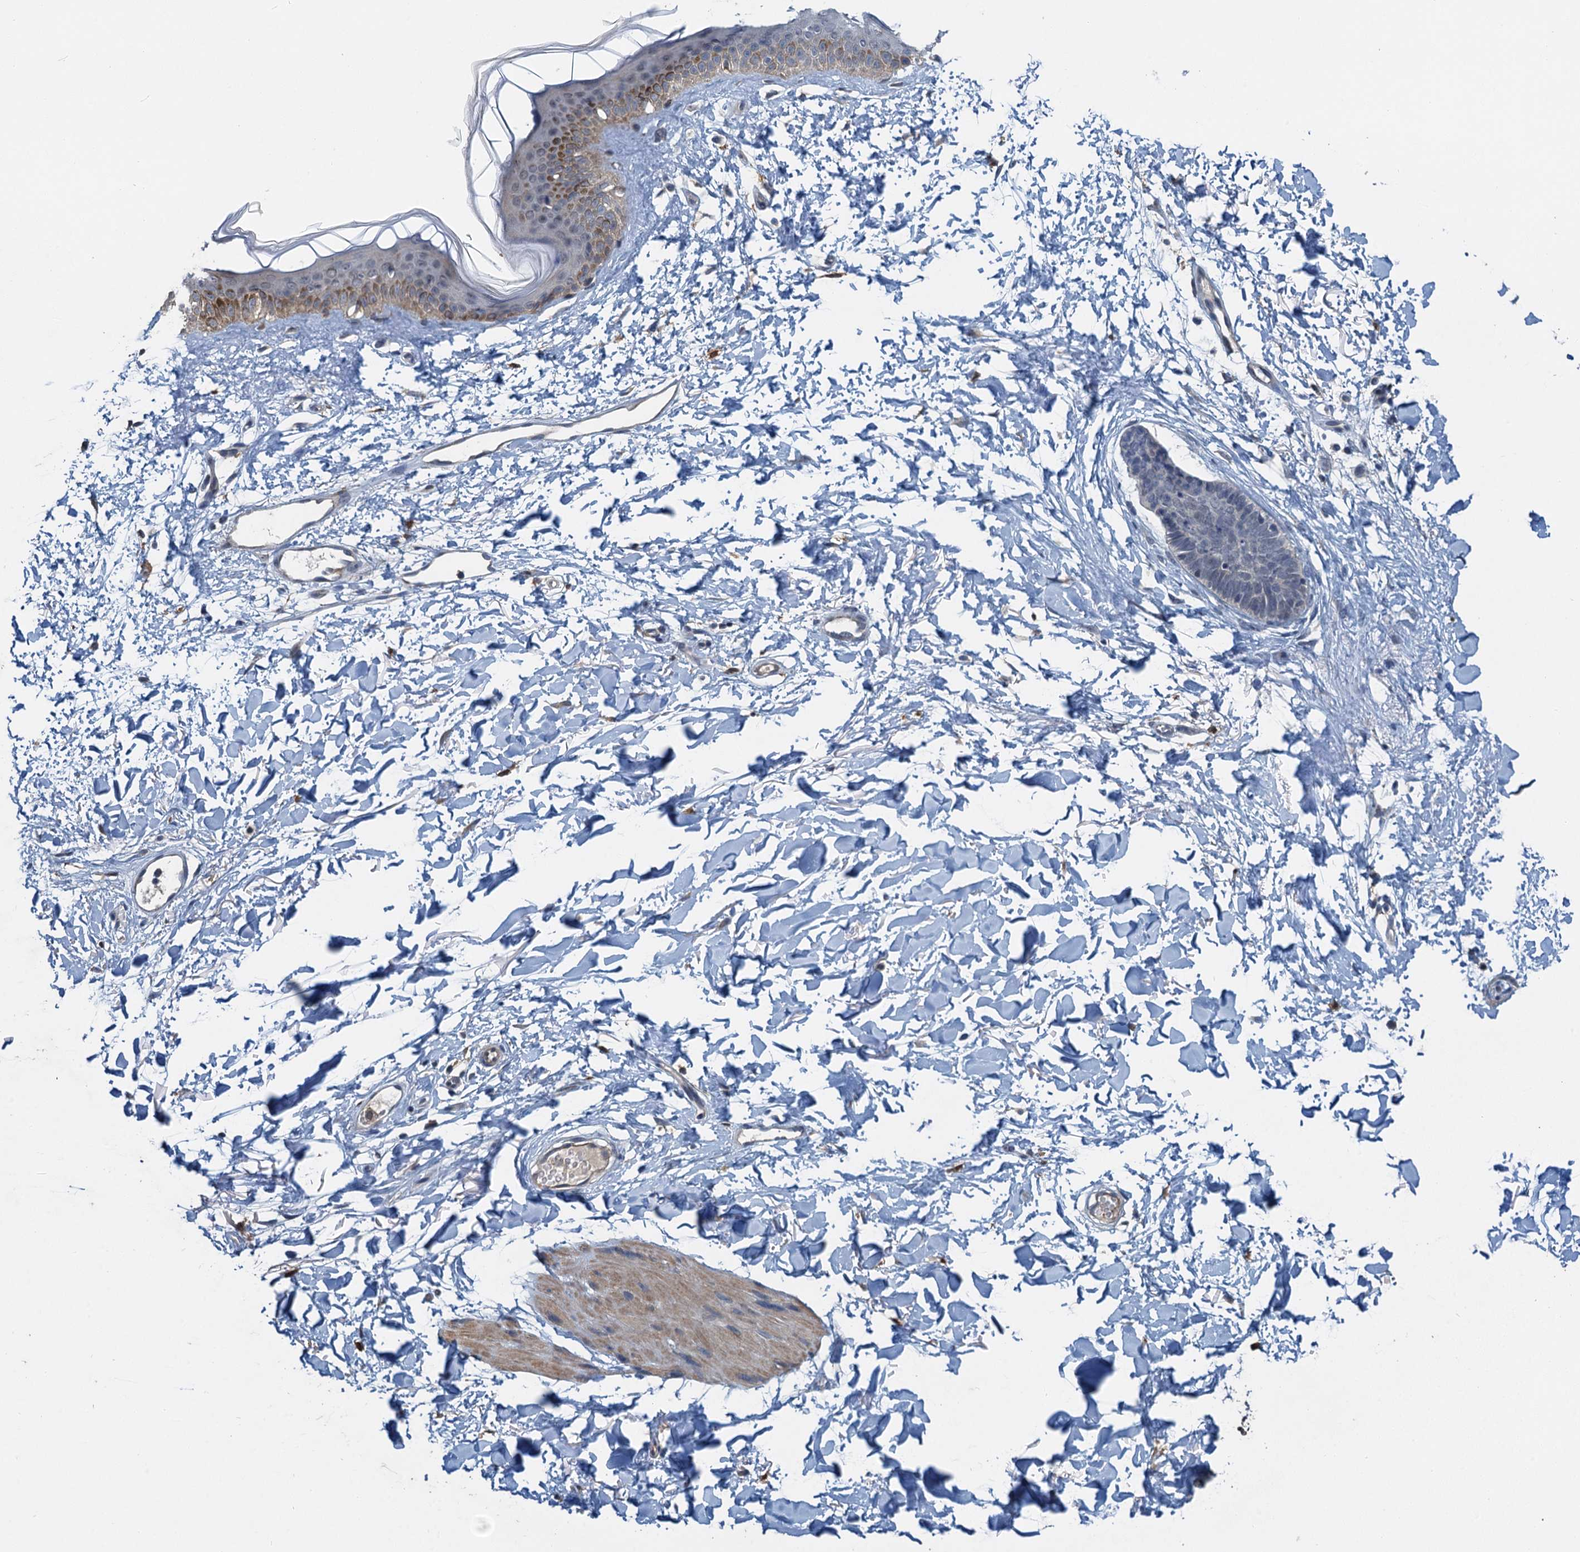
{"staining": {"intensity": "weak", "quantity": "25%-75%", "location": "cytoplasmic/membranous"}, "tissue": "skin", "cell_type": "Fibroblasts", "image_type": "normal", "snomed": [{"axis": "morphology", "description": "Normal tissue, NOS"}, {"axis": "topography", "description": "Skin"}], "caption": "Immunohistochemistry (IHC) image of normal skin: human skin stained using IHC reveals low levels of weak protein expression localized specifically in the cytoplasmic/membranous of fibroblasts, appearing as a cytoplasmic/membranous brown color.", "gene": "ZNF606", "patient": {"sex": "female", "age": 58}}